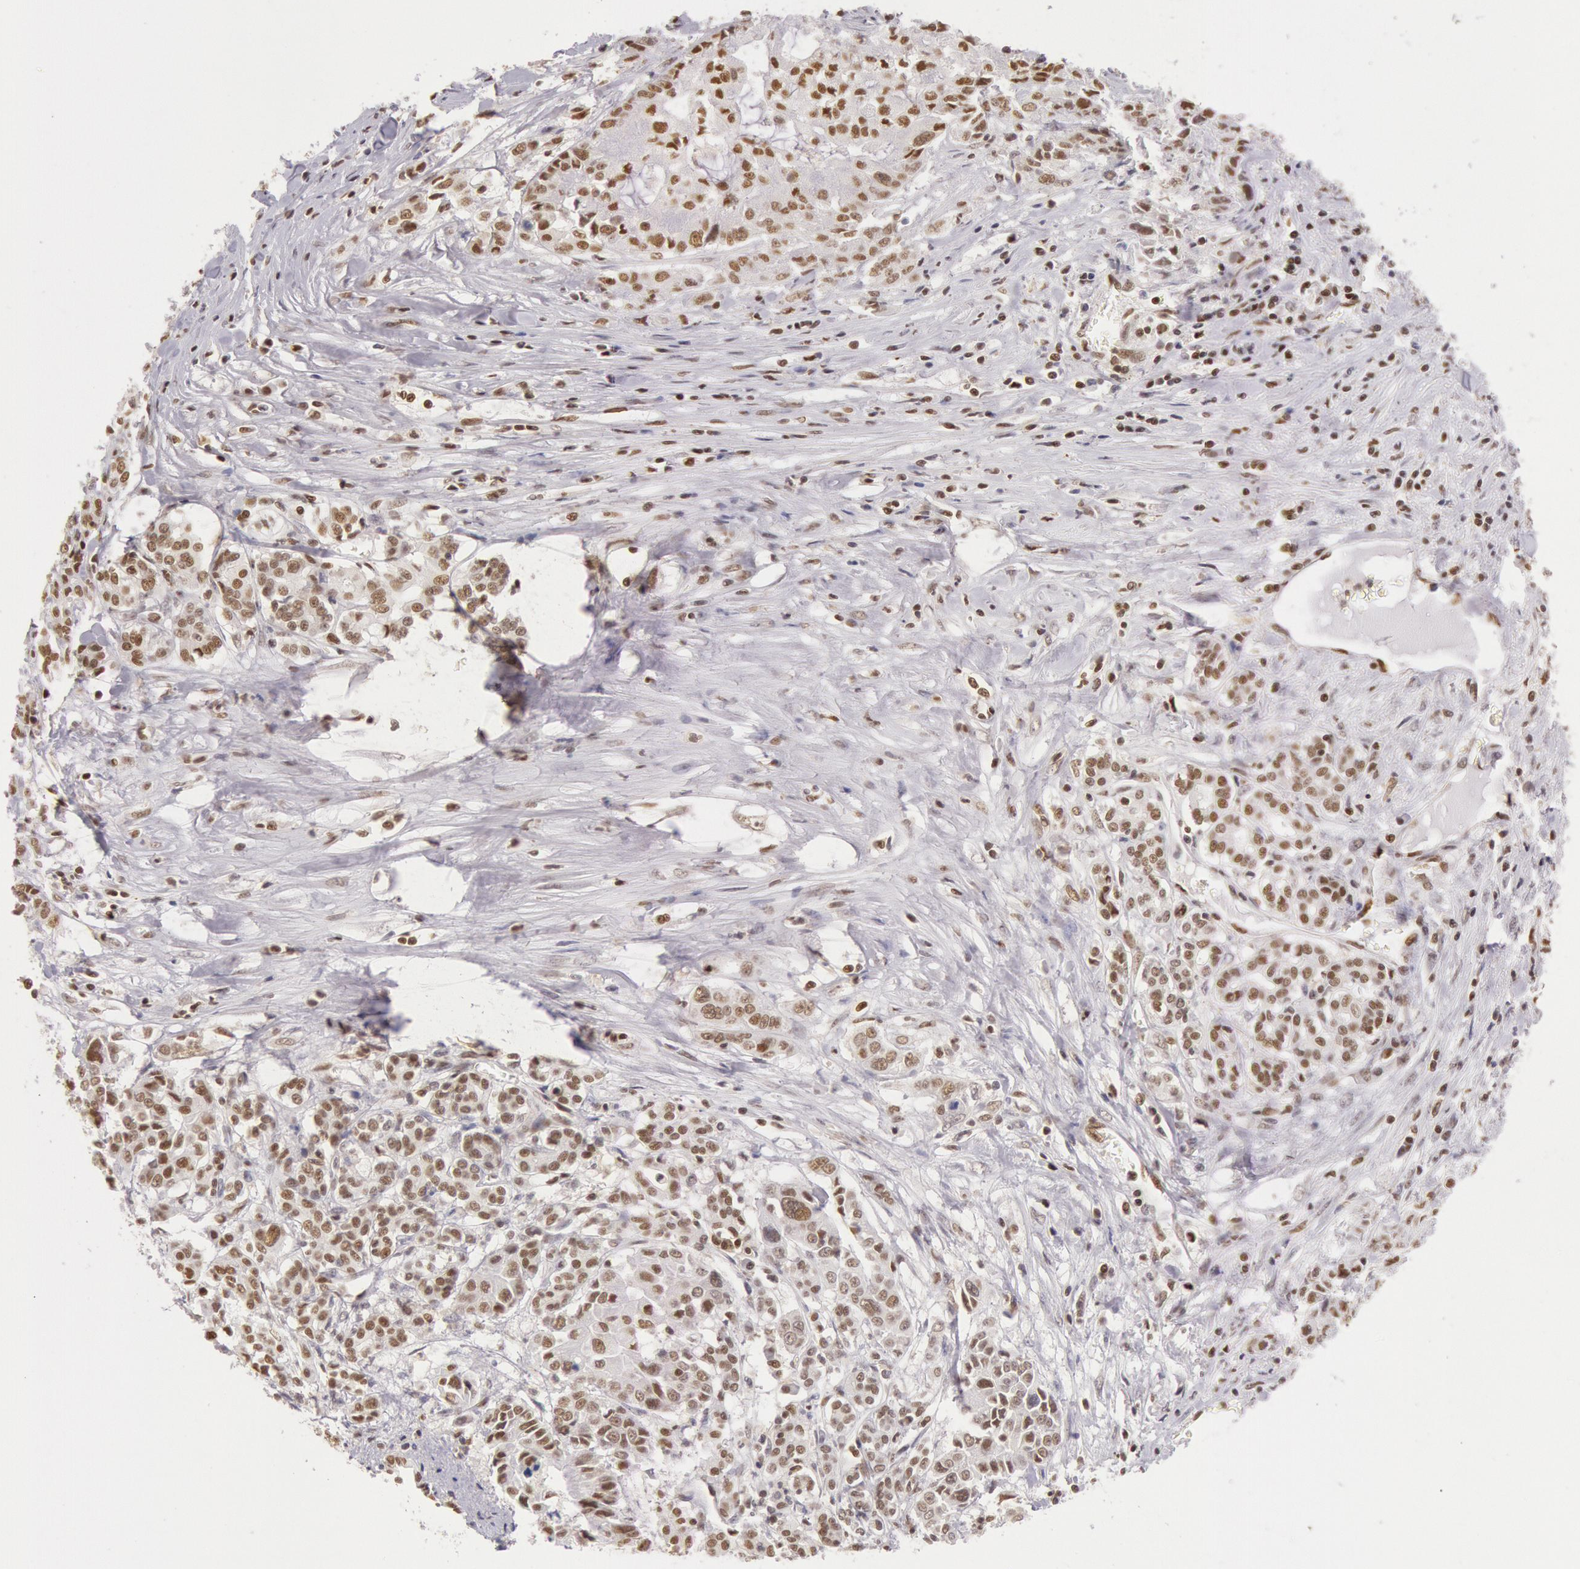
{"staining": {"intensity": "moderate", "quantity": "25%-75%", "location": "nuclear"}, "tissue": "pancreatic cancer", "cell_type": "Tumor cells", "image_type": "cancer", "snomed": [{"axis": "morphology", "description": "Adenocarcinoma, NOS"}, {"axis": "topography", "description": "Pancreas"}], "caption": "The histopathology image exhibits a brown stain indicating the presence of a protein in the nuclear of tumor cells in pancreatic cancer.", "gene": "ESS2", "patient": {"sex": "female", "age": 52}}